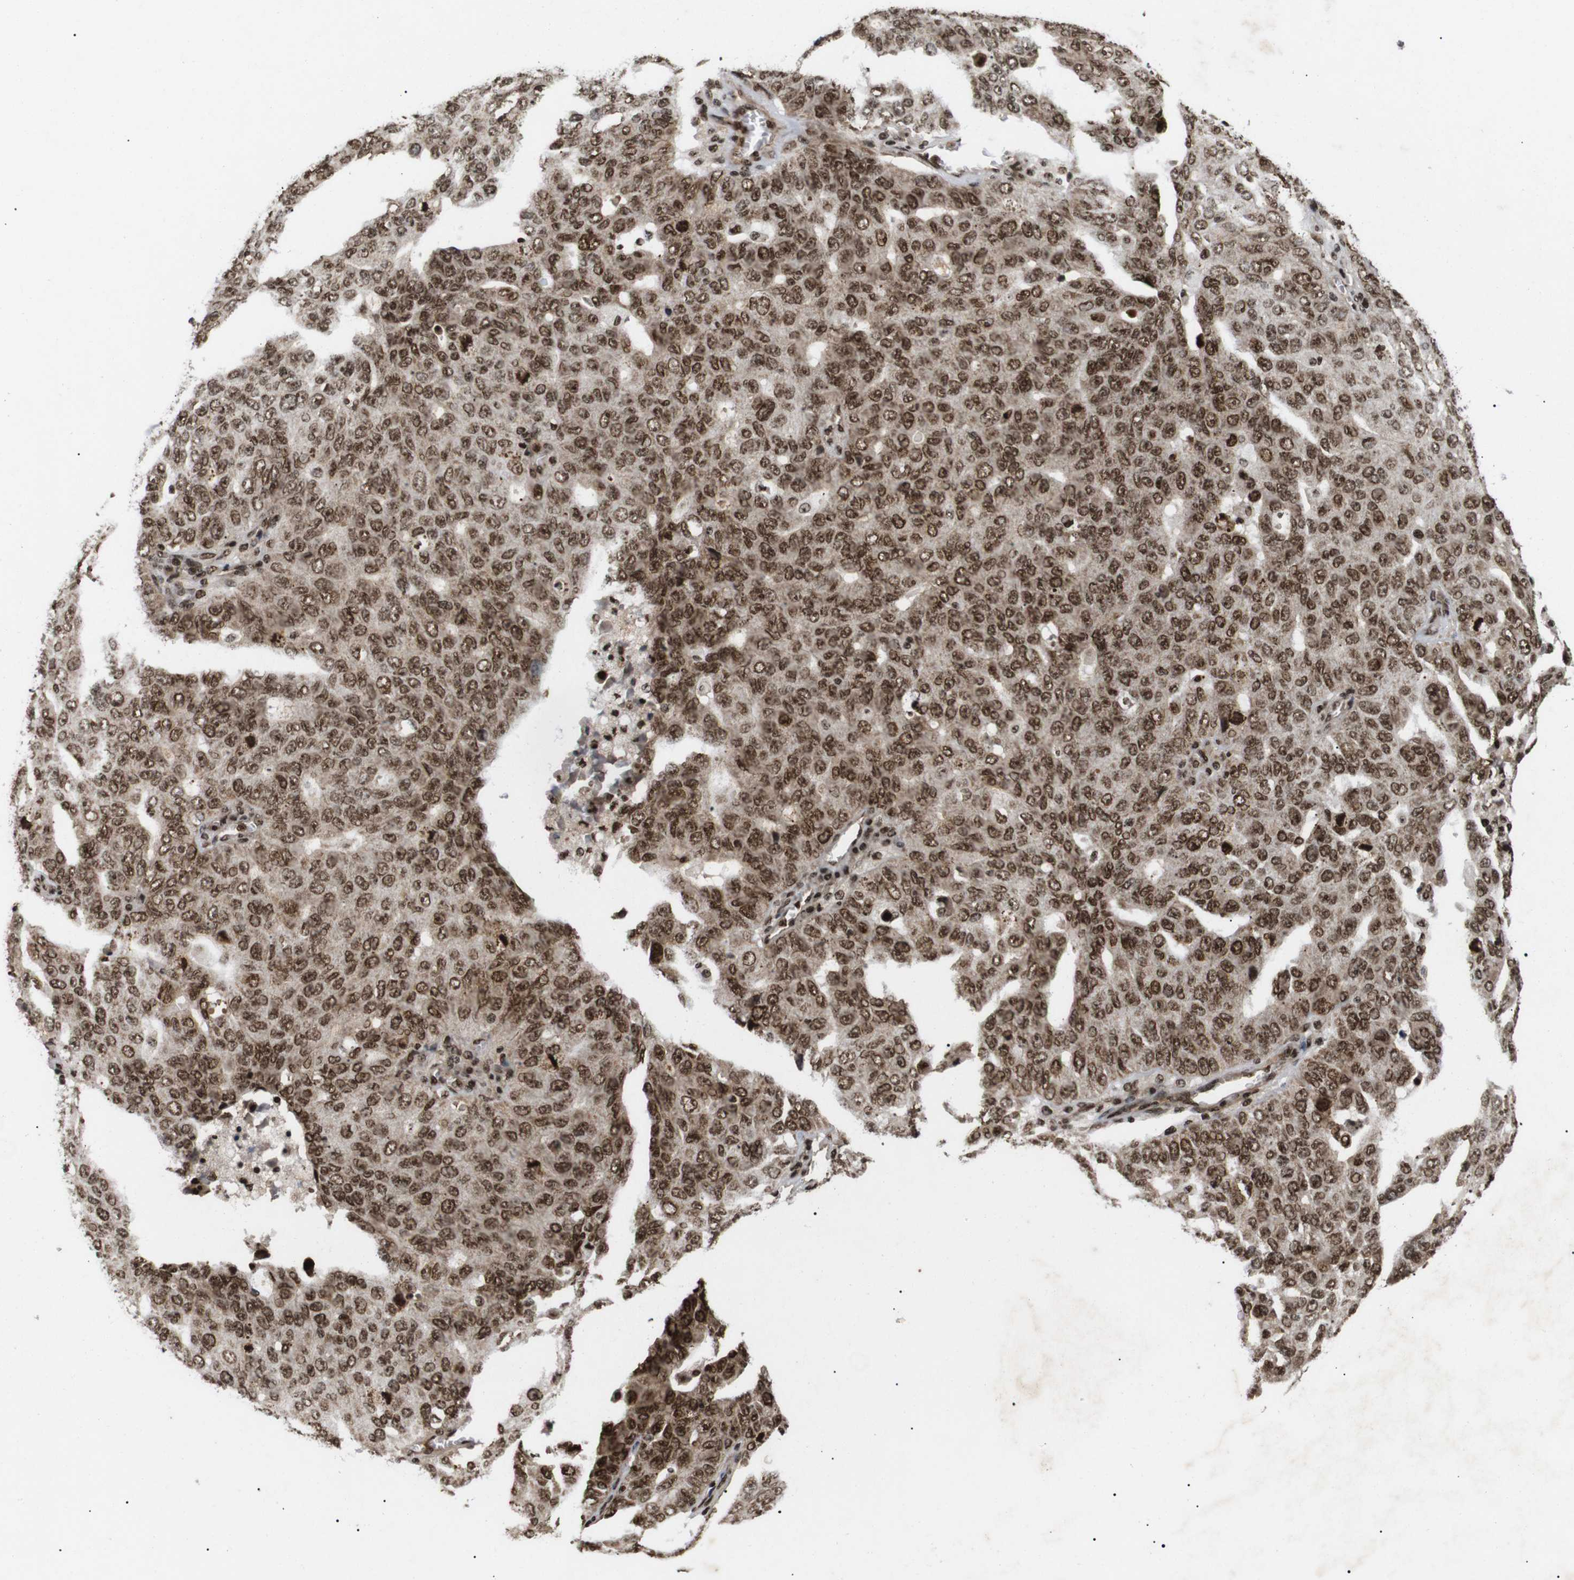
{"staining": {"intensity": "moderate", "quantity": ">75%", "location": "nuclear"}, "tissue": "ovarian cancer", "cell_type": "Tumor cells", "image_type": "cancer", "snomed": [{"axis": "morphology", "description": "Carcinoma, endometroid"}, {"axis": "topography", "description": "Ovary"}], "caption": "Immunohistochemical staining of ovarian endometroid carcinoma displays medium levels of moderate nuclear expression in approximately >75% of tumor cells.", "gene": "KIF23", "patient": {"sex": "female", "age": 62}}